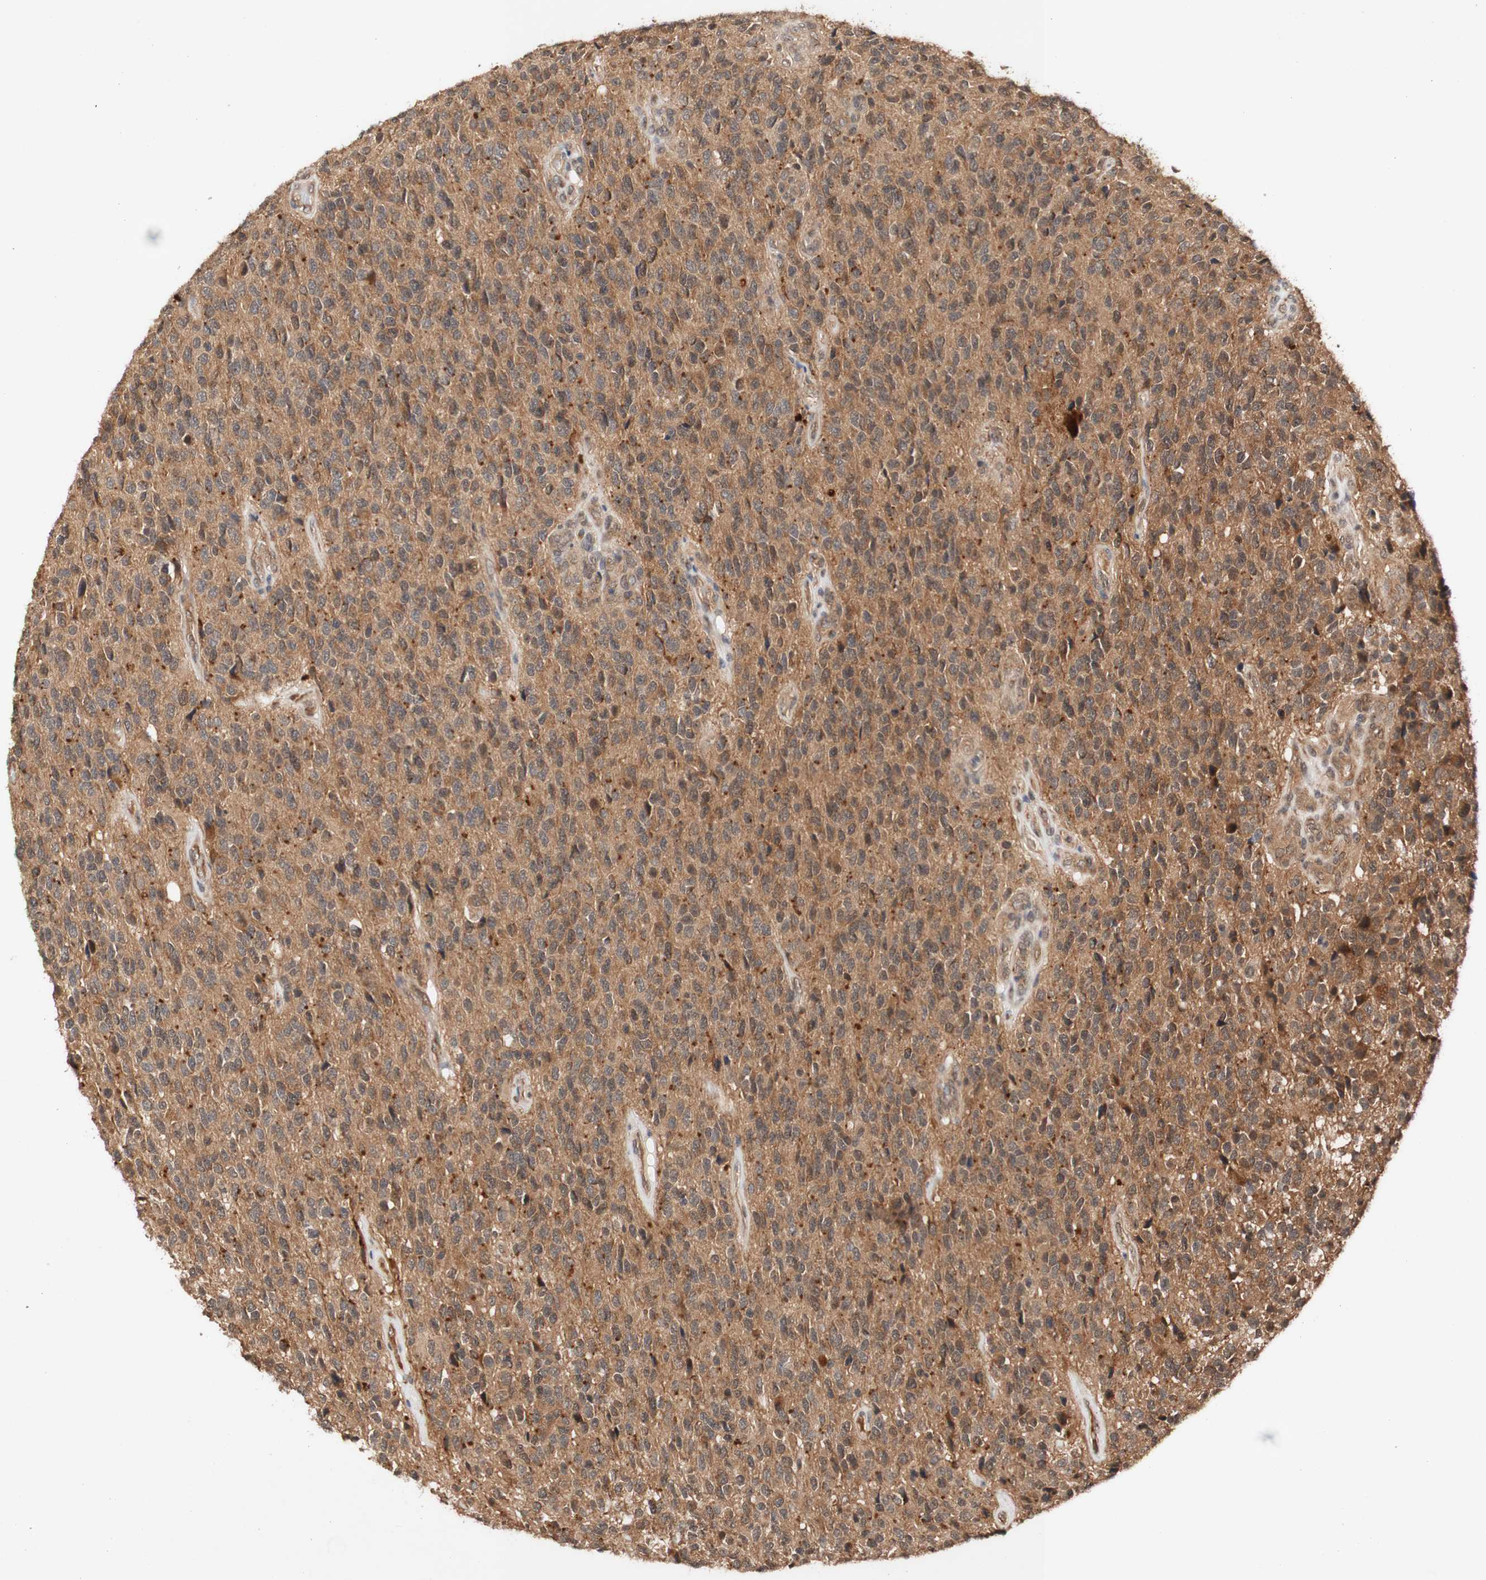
{"staining": {"intensity": "weak", "quantity": ">75%", "location": "cytoplasmic/membranous"}, "tissue": "glioma", "cell_type": "Tumor cells", "image_type": "cancer", "snomed": [{"axis": "morphology", "description": "Glioma, malignant, High grade"}, {"axis": "topography", "description": "pancreas cauda"}], "caption": "Glioma stained with immunohistochemistry (IHC) displays weak cytoplasmic/membranous staining in approximately >75% of tumor cells.", "gene": "PIN1", "patient": {"sex": "male", "age": 60}}